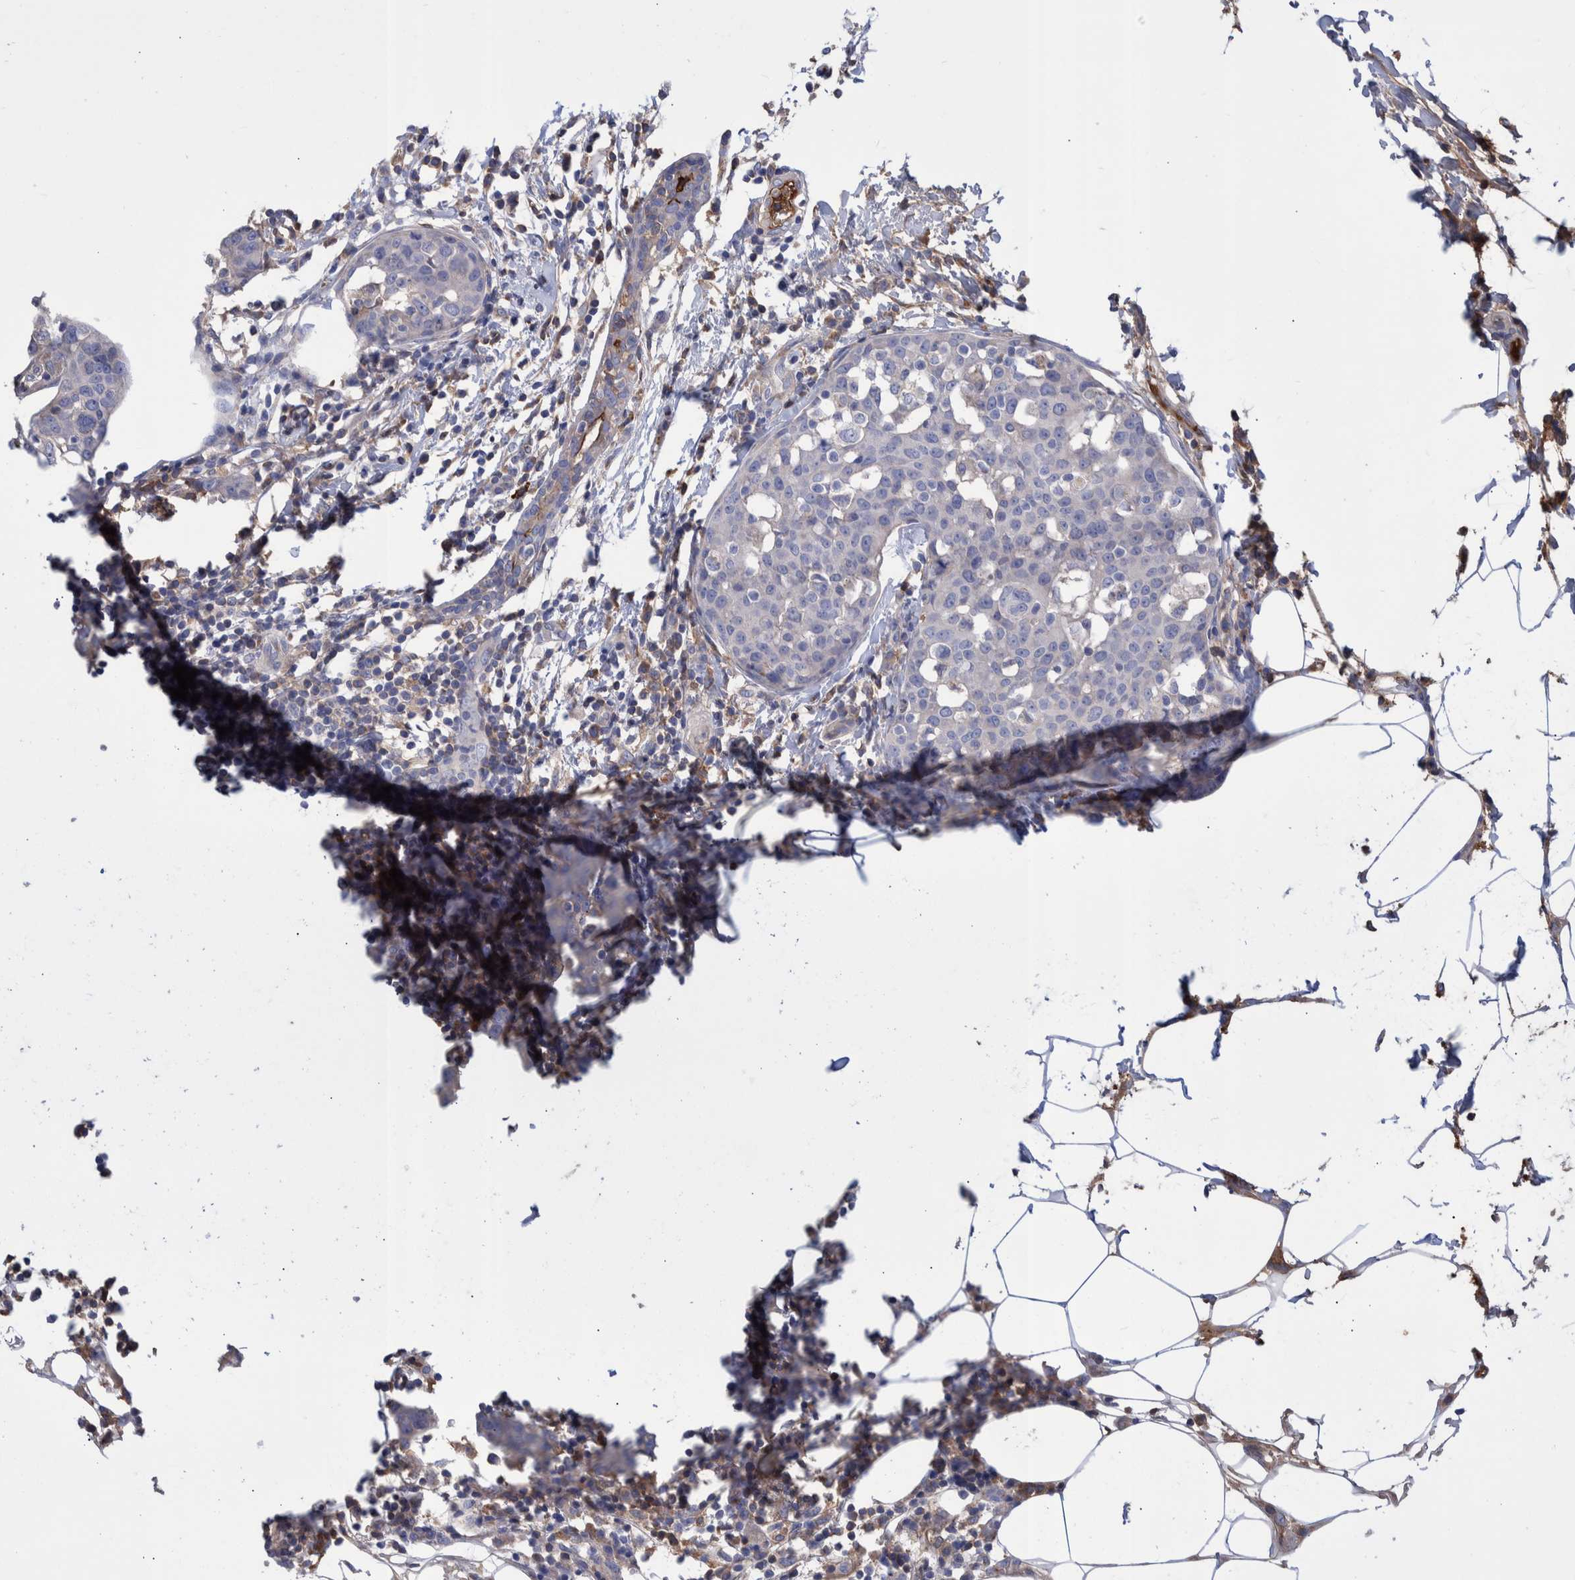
{"staining": {"intensity": "negative", "quantity": "none", "location": "none"}, "tissue": "breast cancer", "cell_type": "Tumor cells", "image_type": "cancer", "snomed": [{"axis": "morphology", "description": "Normal tissue, NOS"}, {"axis": "morphology", "description": "Duct carcinoma"}, {"axis": "topography", "description": "Breast"}], "caption": "Immunohistochemical staining of breast cancer (infiltrating ductal carcinoma) reveals no significant staining in tumor cells.", "gene": "DLL4", "patient": {"sex": "female", "age": 37}}